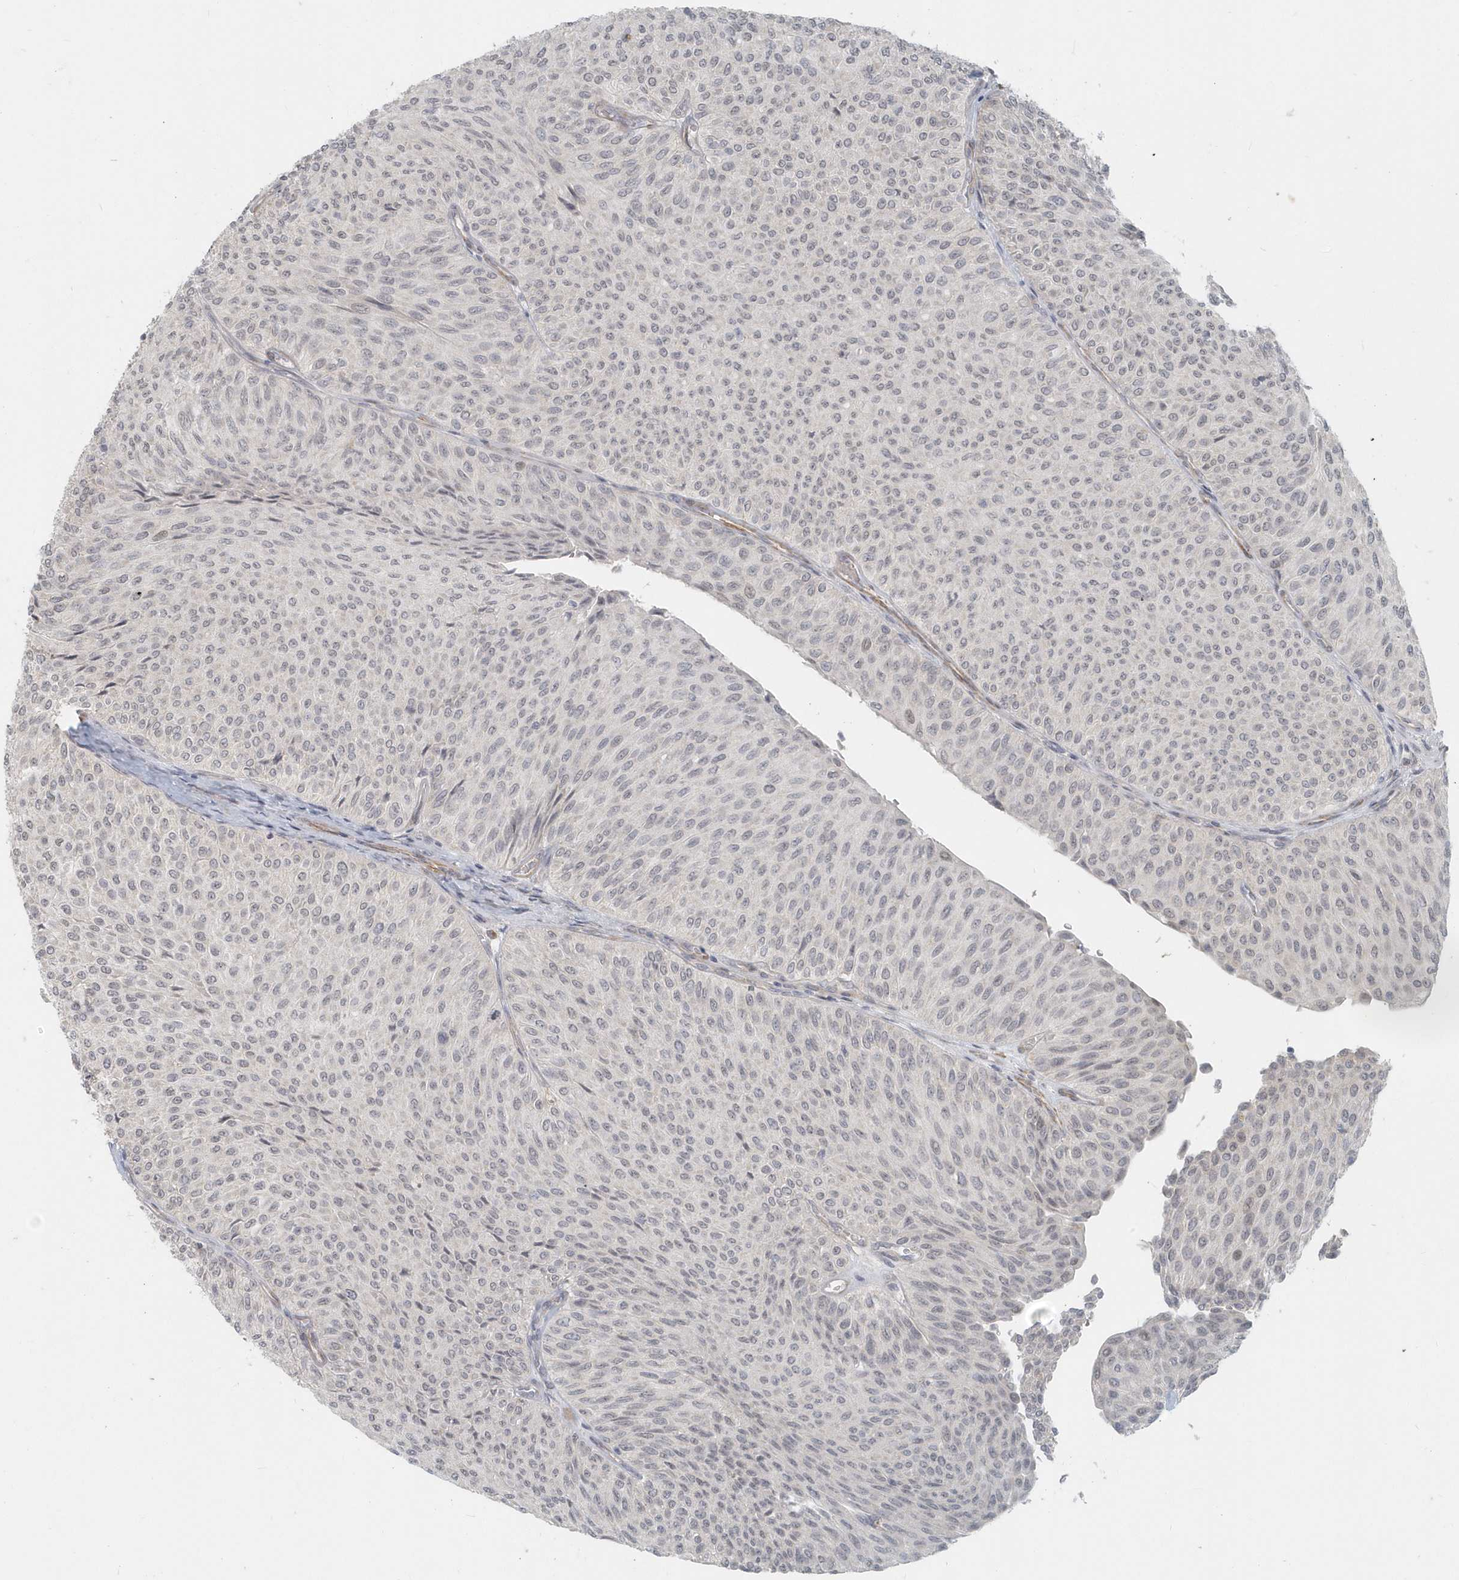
{"staining": {"intensity": "weak", "quantity": "<25%", "location": "nuclear"}, "tissue": "urothelial cancer", "cell_type": "Tumor cells", "image_type": "cancer", "snomed": [{"axis": "morphology", "description": "Urothelial carcinoma, Low grade"}, {"axis": "topography", "description": "Urinary bladder"}], "caption": "This is a image of immunohistochemistry staining of urothelial carcinoma (low-grade), which shows no positivity in tumor cells.", "gene": "NAPB", "patient": {"sex": "male", "age": 78}}